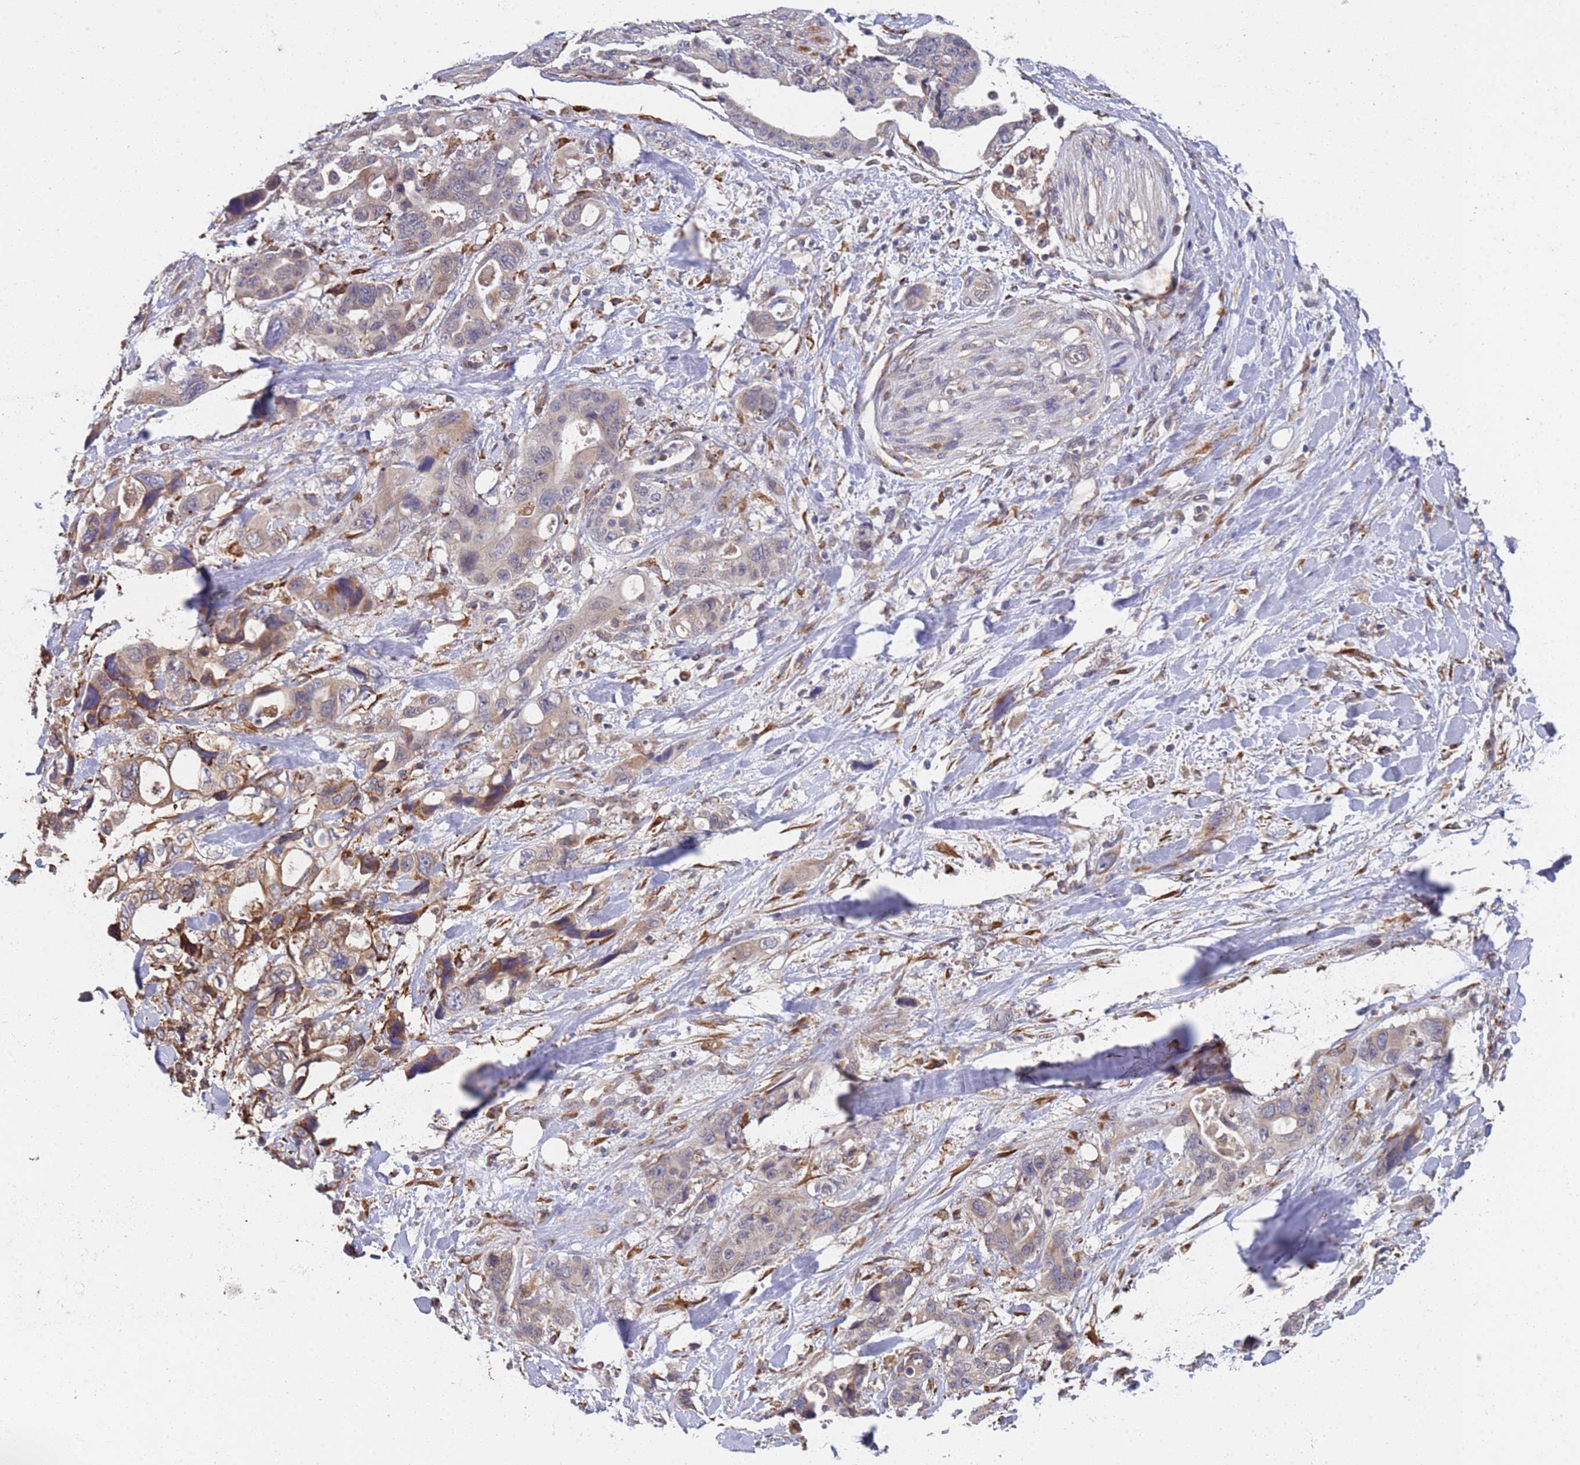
{"staining": {"intensity": "moderate", "quantity": "25%-75%", "location": "cytoplasmic/membranous"}, "tissue": "pancreatic cancer", "cell_type": "Tumor cells", "image_type": "cancer", "snomed": [{"axis": "morphology", "description": "Adenocarcinoma, NOS"}, {"axis": "topography", "description": "Pancreas"}], "caption": "Pancreatic cancer stained with DAB IHC reveals medium levels of moderate cytoplasmic/membranous staining in about 25%-75% of tumor cells.", "gene": "VRK2", "patient": {"sex": "male", "age": 46}}